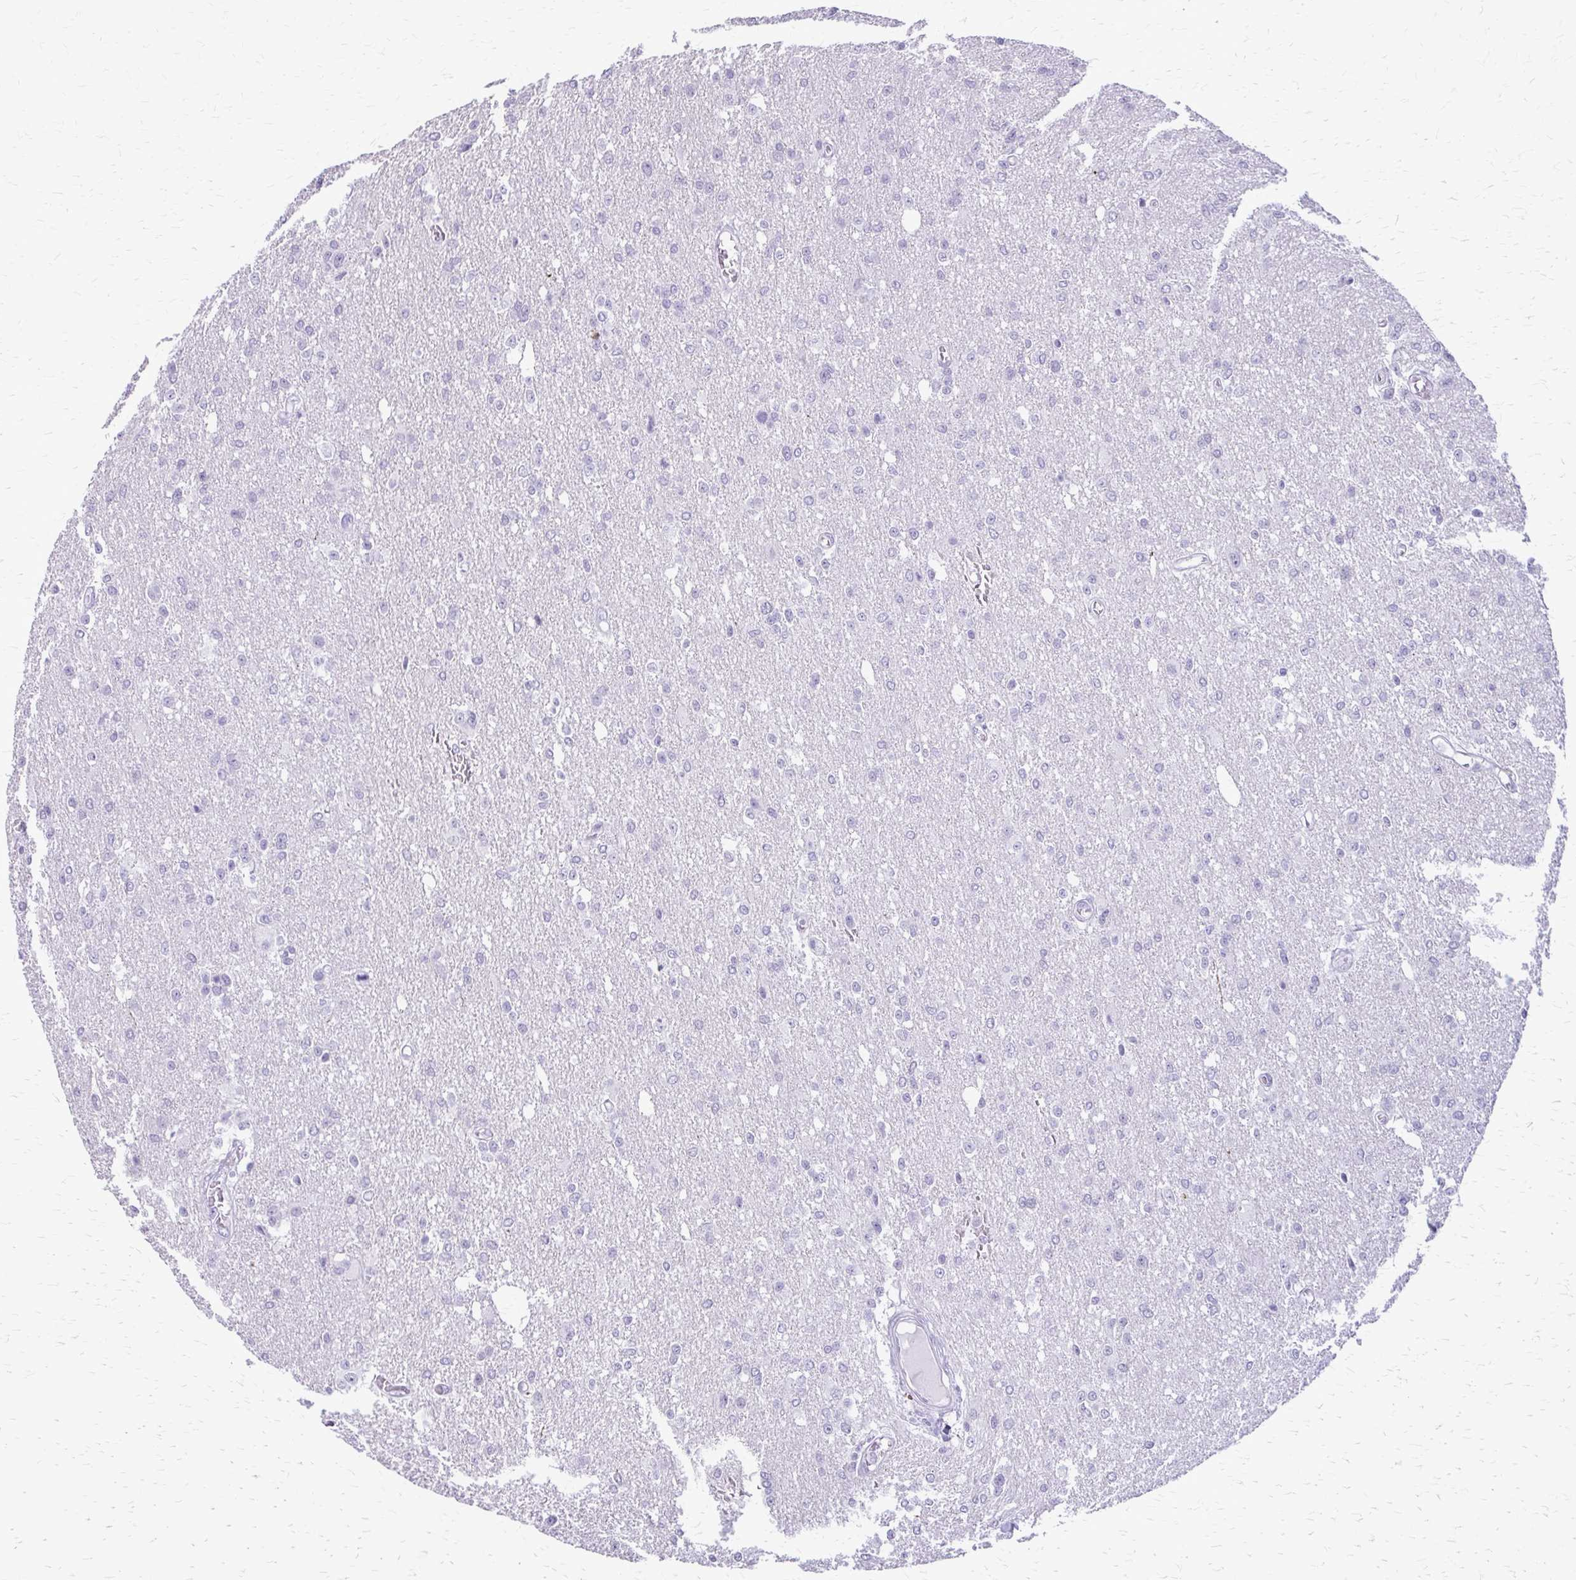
{"staining": {"intensity": "negative", "quantity": "none", "location": "none"}, "tissue": "glioma", "cell_type": "Tumor cells", "image_type": "cancer", "snomed": [{"axis": "morphology", "description": "Glioma, malignant, Low grade"}, {"axis": "topography", "description": "Brain"}], "caption": "A high-resolution histopathology image shows immunohistochemistry staining of malignant low-grade glioma, which demonstrates no significant staining in tumor cells.", "gene": "KRT5", "patient": {"sex": "male", "age": 26}}